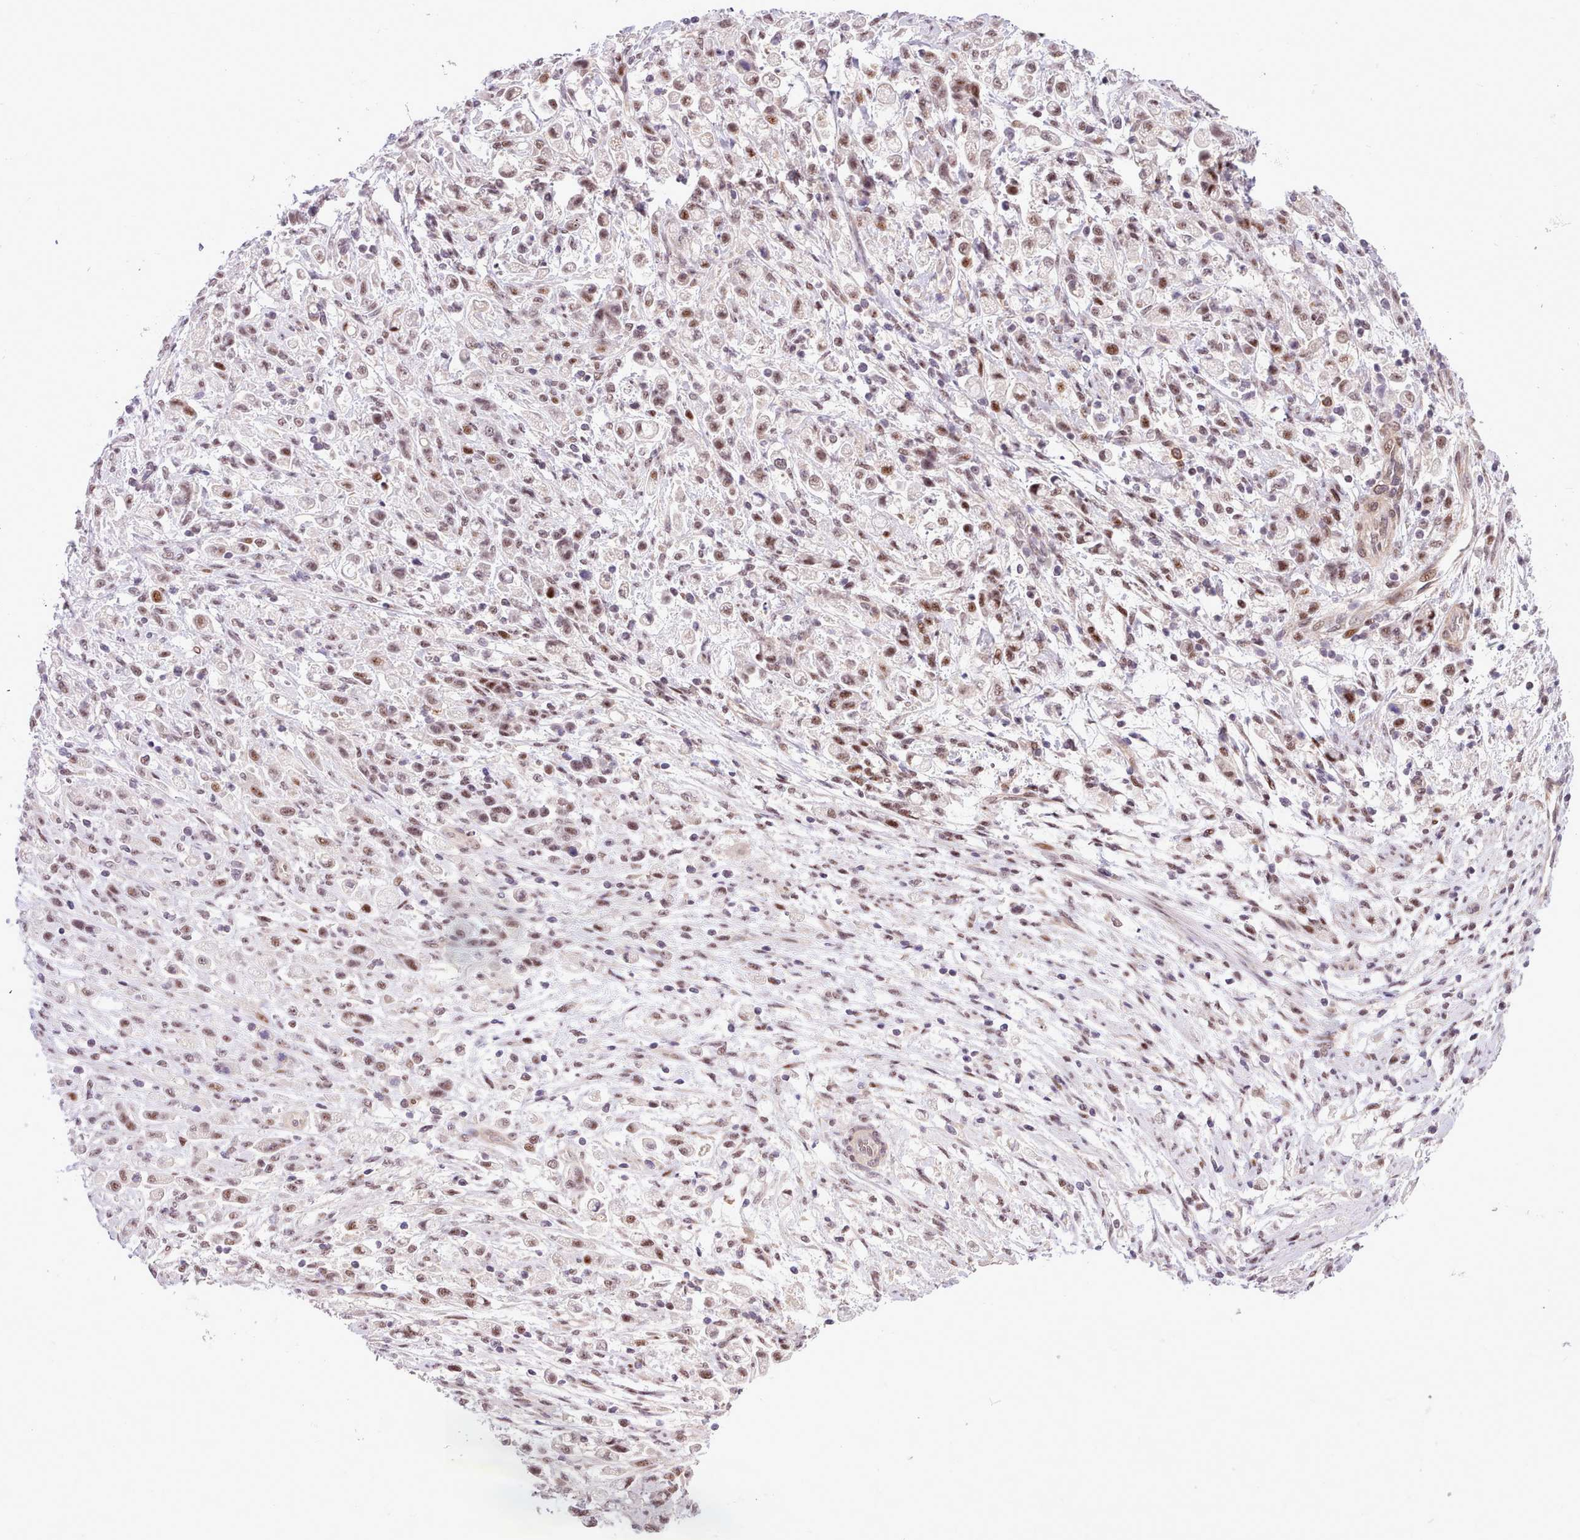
{"staining": {"intensity": "moderate", "quantity": "25%-75%", "location": "nuclear"}, "tissue": "stomach cancer", "cell_type": "Tumor cells", "image_type": "cancer", "snomed": [{"axis": "morphology", "description": "Adenocarcinoma, NOS"}, {"axis": "topography", "description": "Stomach"}], "caption": "The image shows immunohistochemical staining of stomach cancer (adenocarcinoma). There is moderate nuclear staining is appreciated in about 25%-75% of tumor cells. (DAB IHC with brightfield microscopy, high magnification).", "gene": "HOXB7", "patient": {"sex": "female", "age": 60}}